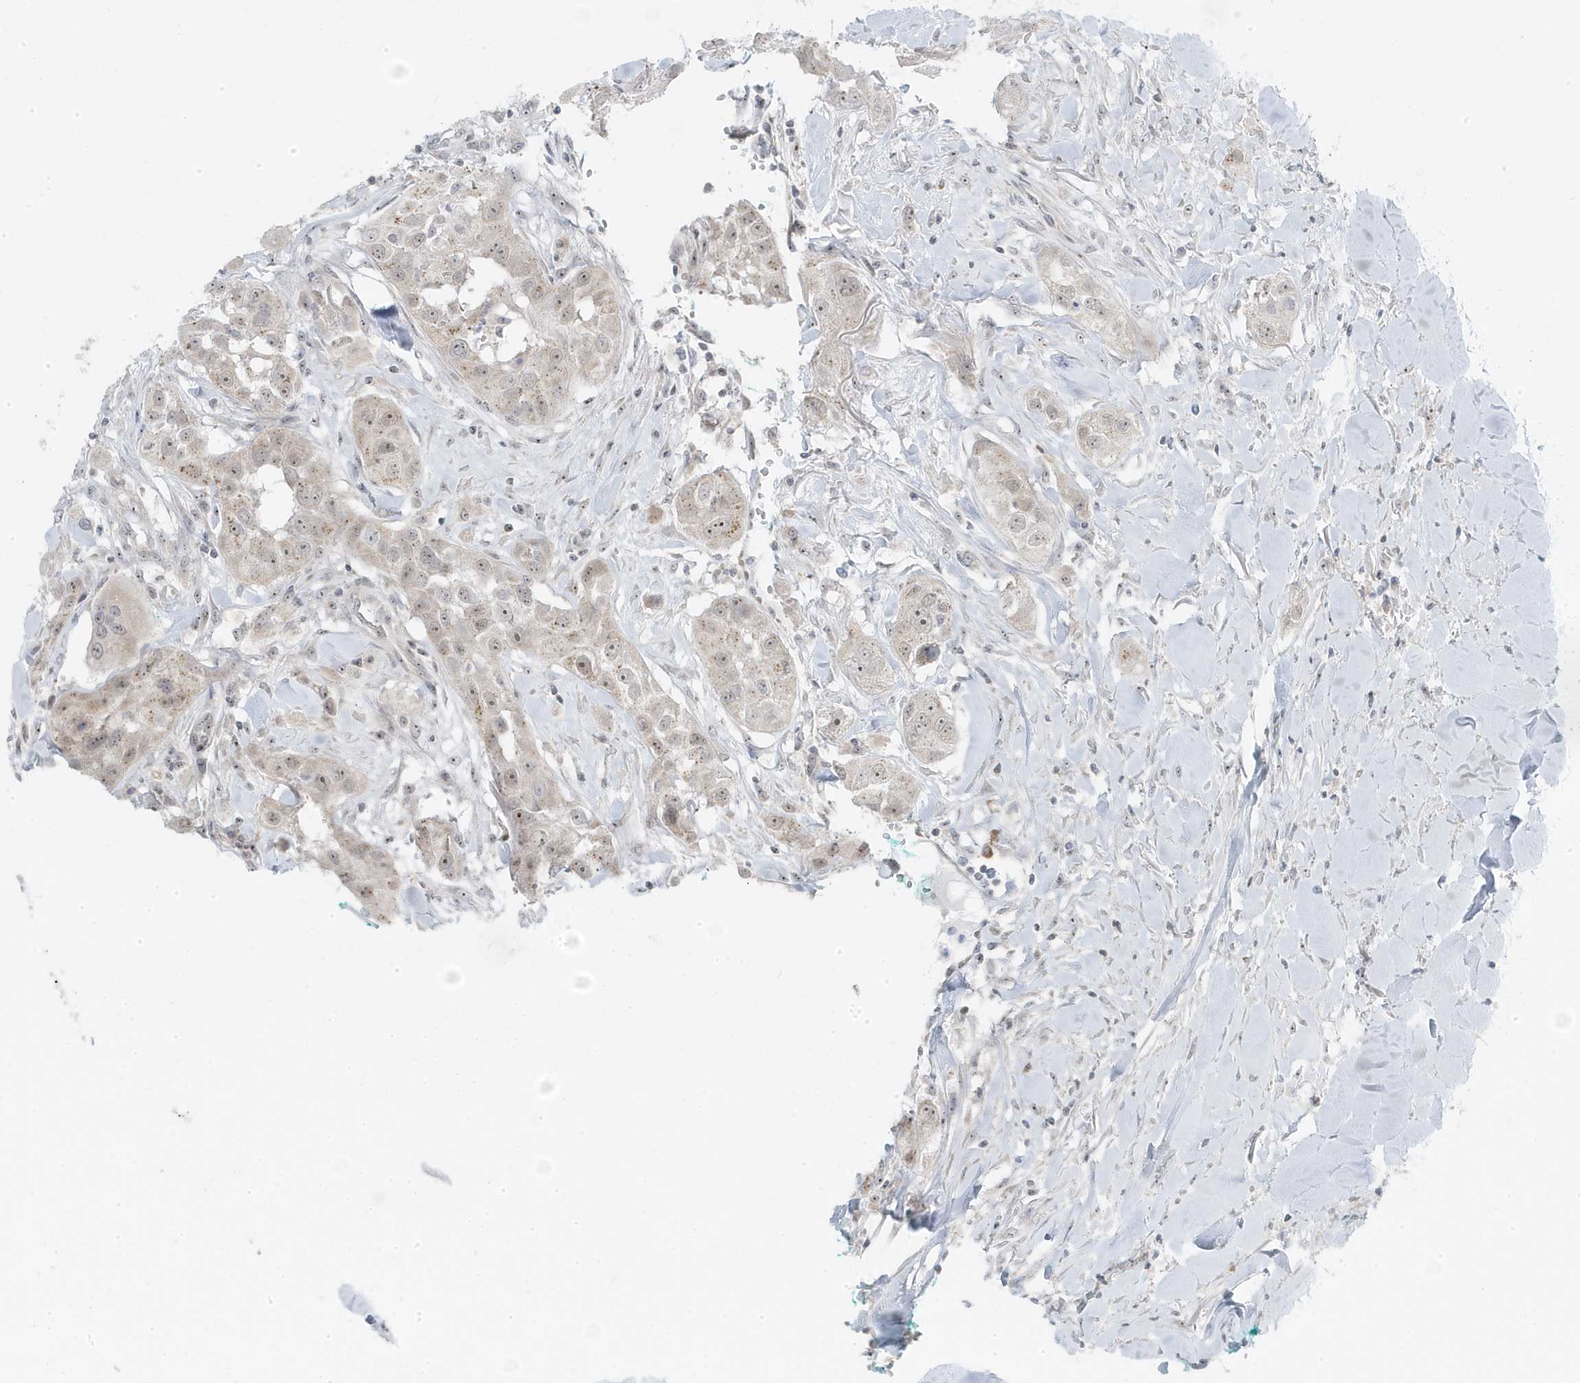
{"staining": {"intensity": "weak", "quantity": "25%-75%", "location": "cytoplasmic/membranous,nuclear"}, "tissue": "head and neck cancer", "cell_type": "Tumor cells", "image_type": "cancer", "snomed": [{"axis": "morphology", "description": "Normal tissue, NOS"}, {"axis": "morphology", "description": "Squamous cell carcinoma, NOS"}, {"axis": "topography", "description": "Skeletal muscle"}, {"axis": "topography", "description": "Head-Neck"}], "caption": "High-magnification brightfield microscopy of head and neck cancer (squamous cell carcinoma) stained with DAB (3,3'-diaminobenzidine) (brown) and counterstained with hematoxylin (blue). tumor cells exhibit weak cytoplasmic/membranous and nuclear positivity is present in approximately25%-75% of cells. The staining was performed using DAB, with brown indicating positive protein expression. Nuclei are stained blue with hematoxylin.", "gene": "TSEN15", "patient": {"sex": "male", "age": 51}}